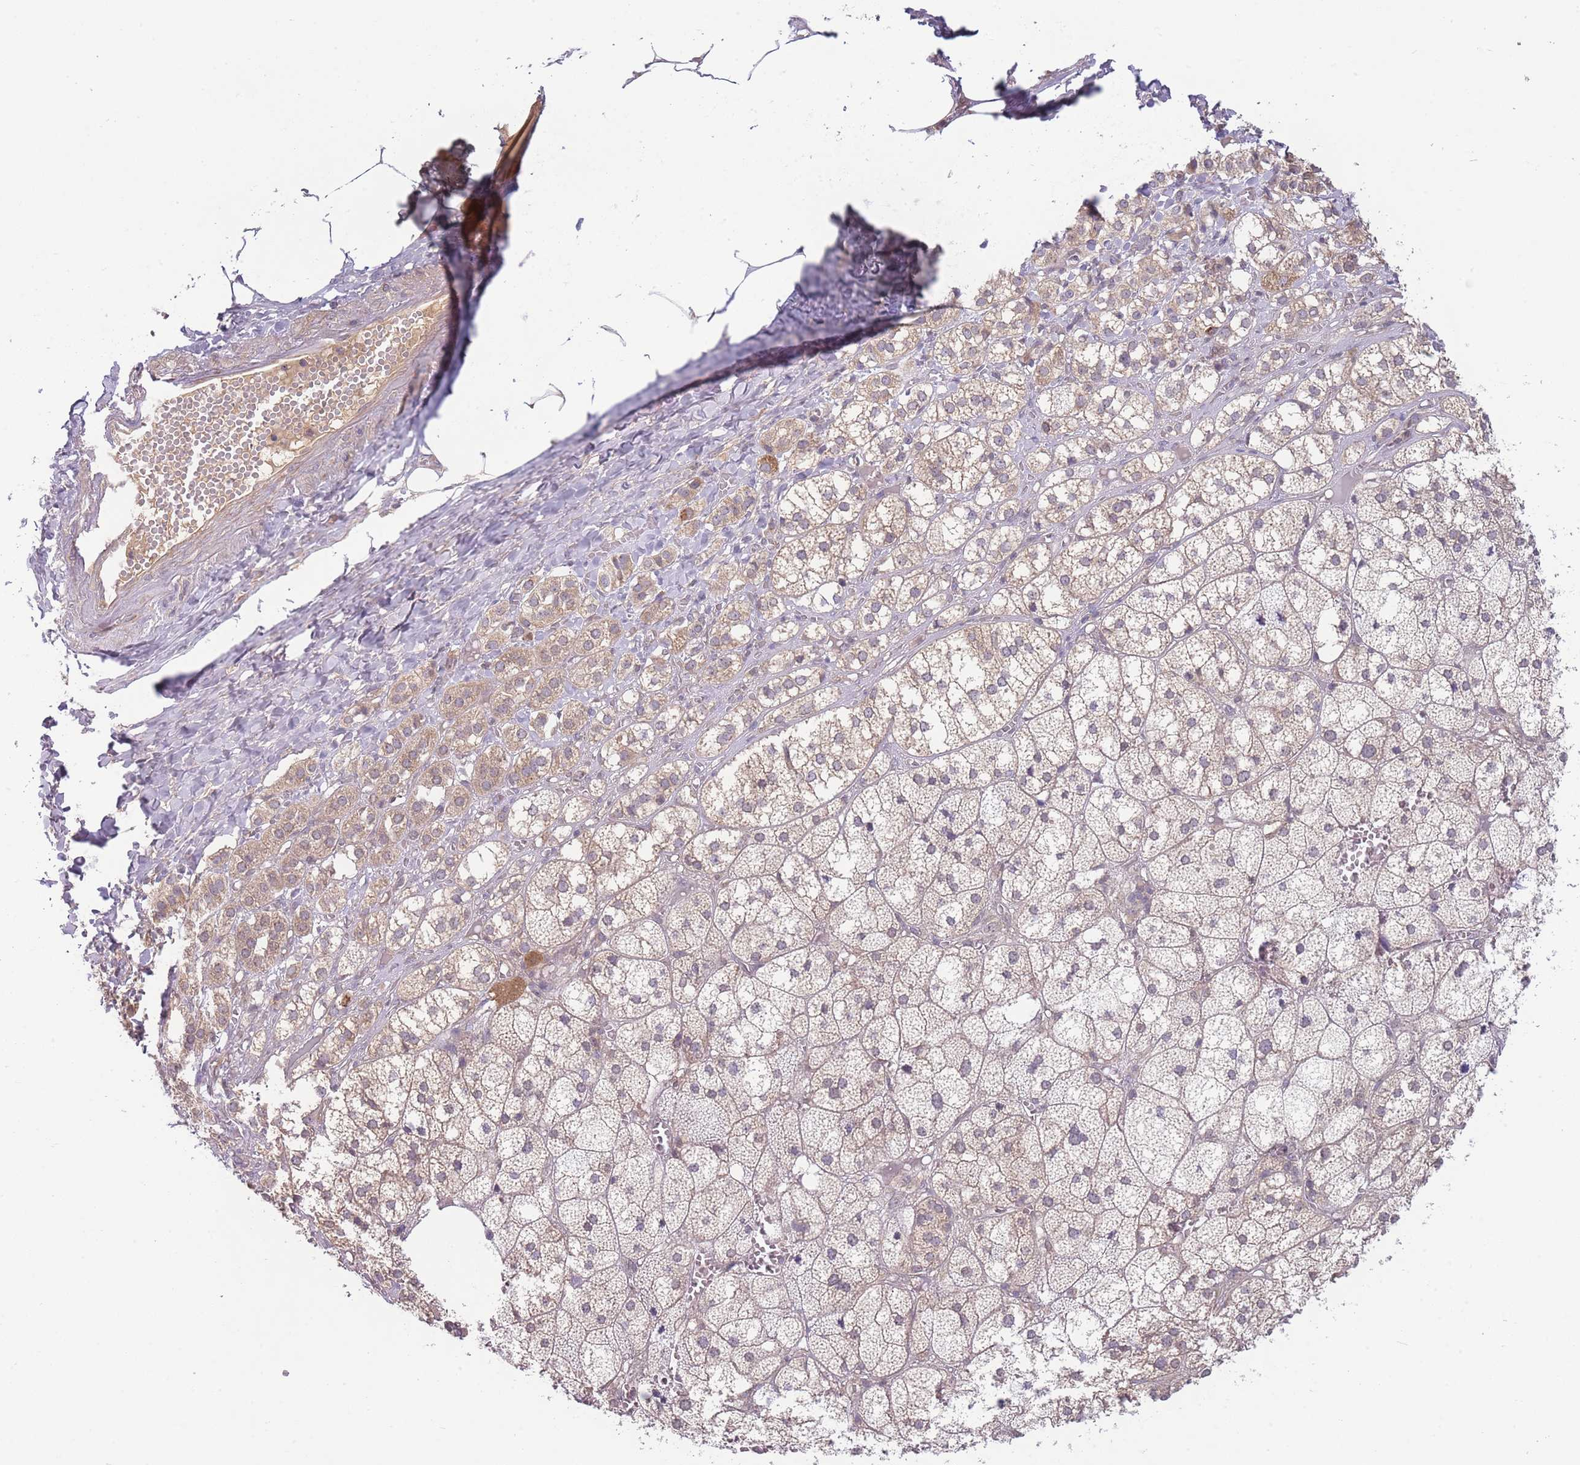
{"staining": {"intensity": "moderate", "quantity": "<25%", "location": "cytoplasmic/membranous"}, "tissue": "adrenal gland", "cell_type": "Glandular cells", "image_type": "normal", "snomed": [{"axis": "morphology", "description": "Normal tissue, NOS"}, {"axis": "topography", "description": "Adrenal gland"}], "caption": "High-power microscopy captured an immunohistochemistry photomicrograph of benign adrenal gland, revealing moderate cytoplasmic/membranous positivity in about <25% of glandular cells.", "gene": "SKOR2", "patient": {"sex": "female", "age": 61}}